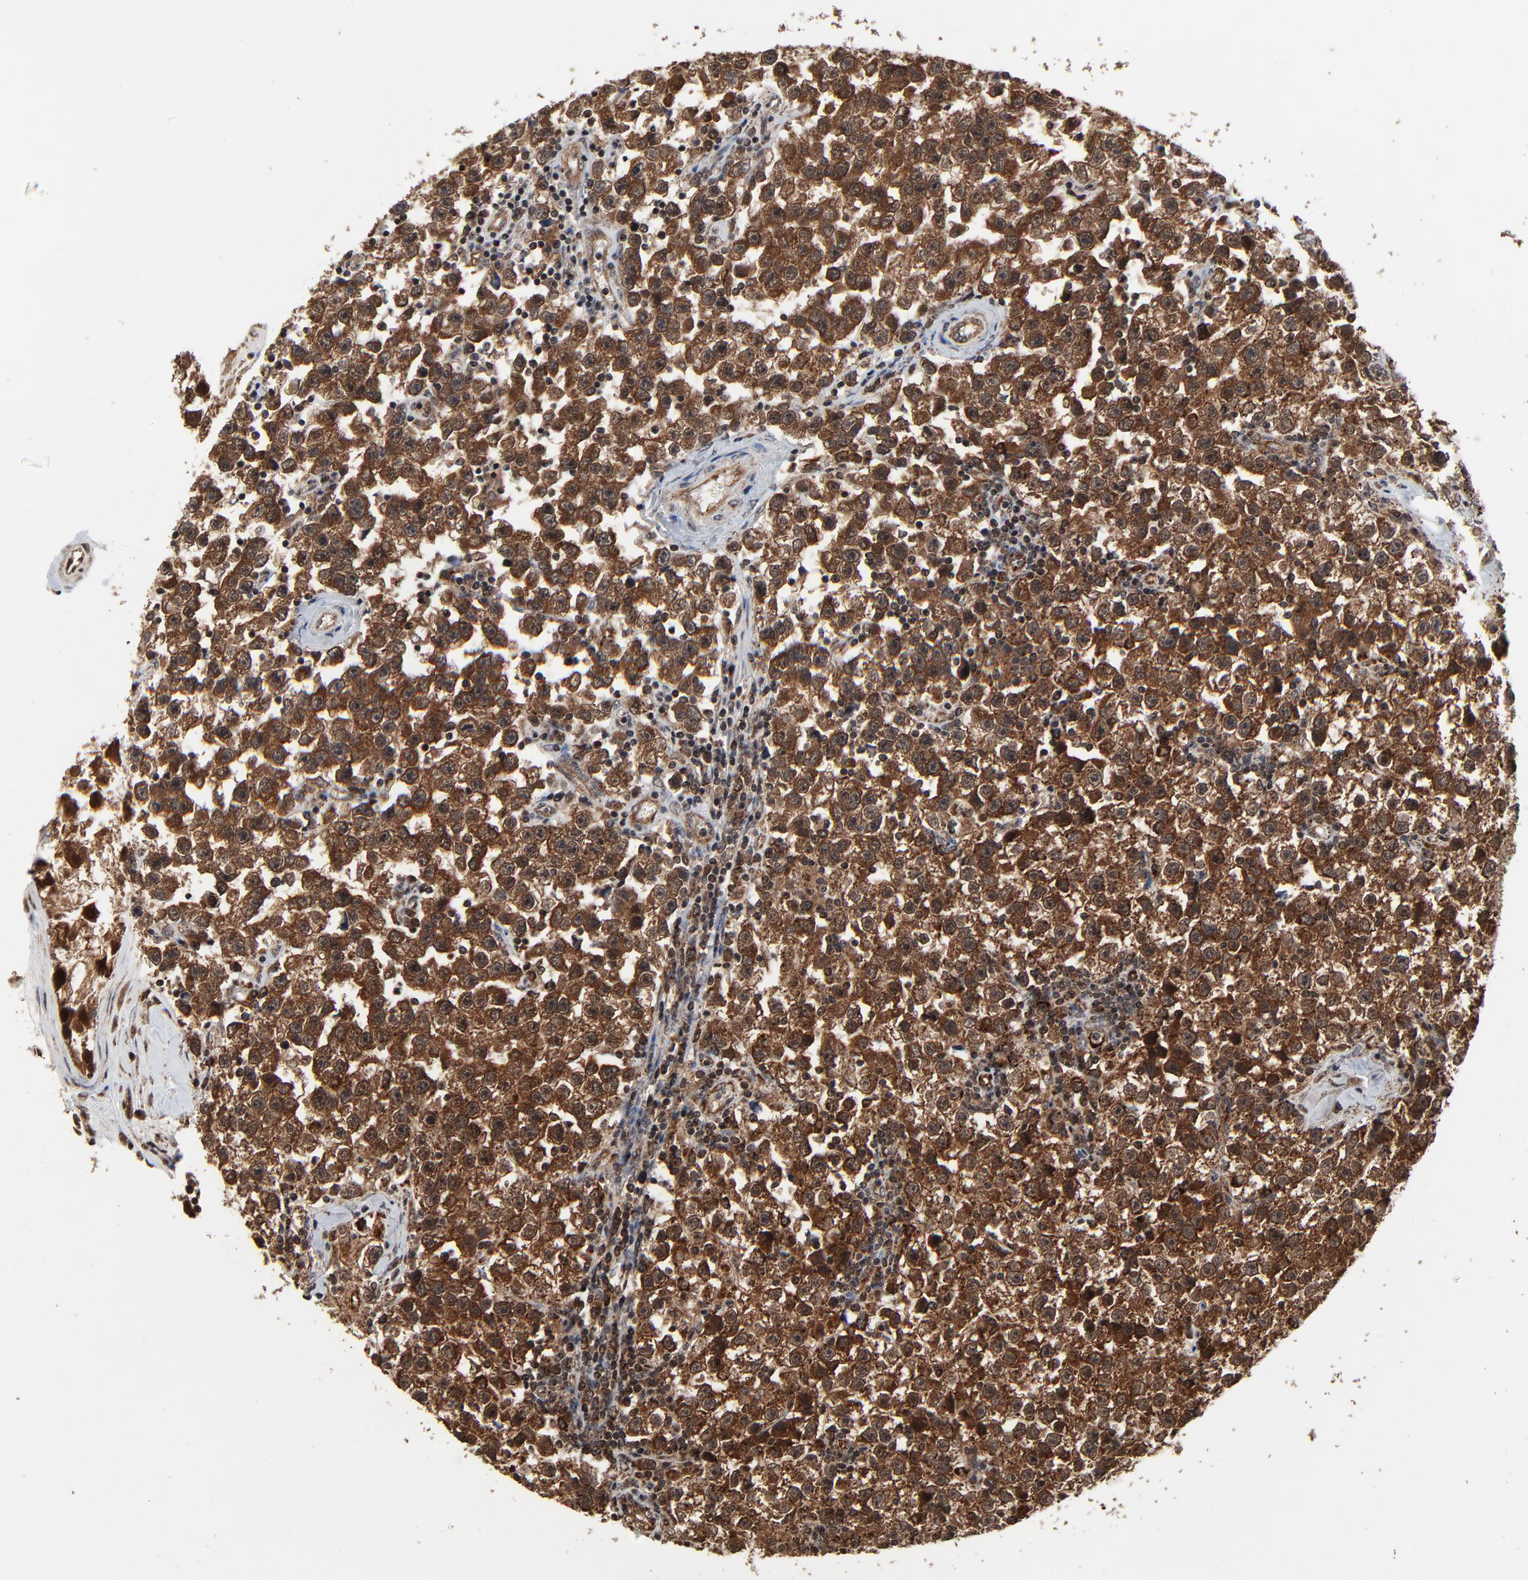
{"staining": {"intensity": "moderate", "quantity": ">75%", "location": "cytoplasmic/membranous,nuclear"}, "tissue": "testis cancer", "cell_type": "Tumor cells", "image_type": "cancer", "snomed": [{"axis": "morphology", "description": "Seminoma, NOS"}, {"axis": "topography", "description": "Testis"}], "caption": "Seminoma (testis) stained with a brown dye reveals moderate cytoplasmic/membranous and nuclear positive staining in about >75% of tumor cells.", "gene": "RHOJ", "patient": {"sex": "male", "age": 32}}